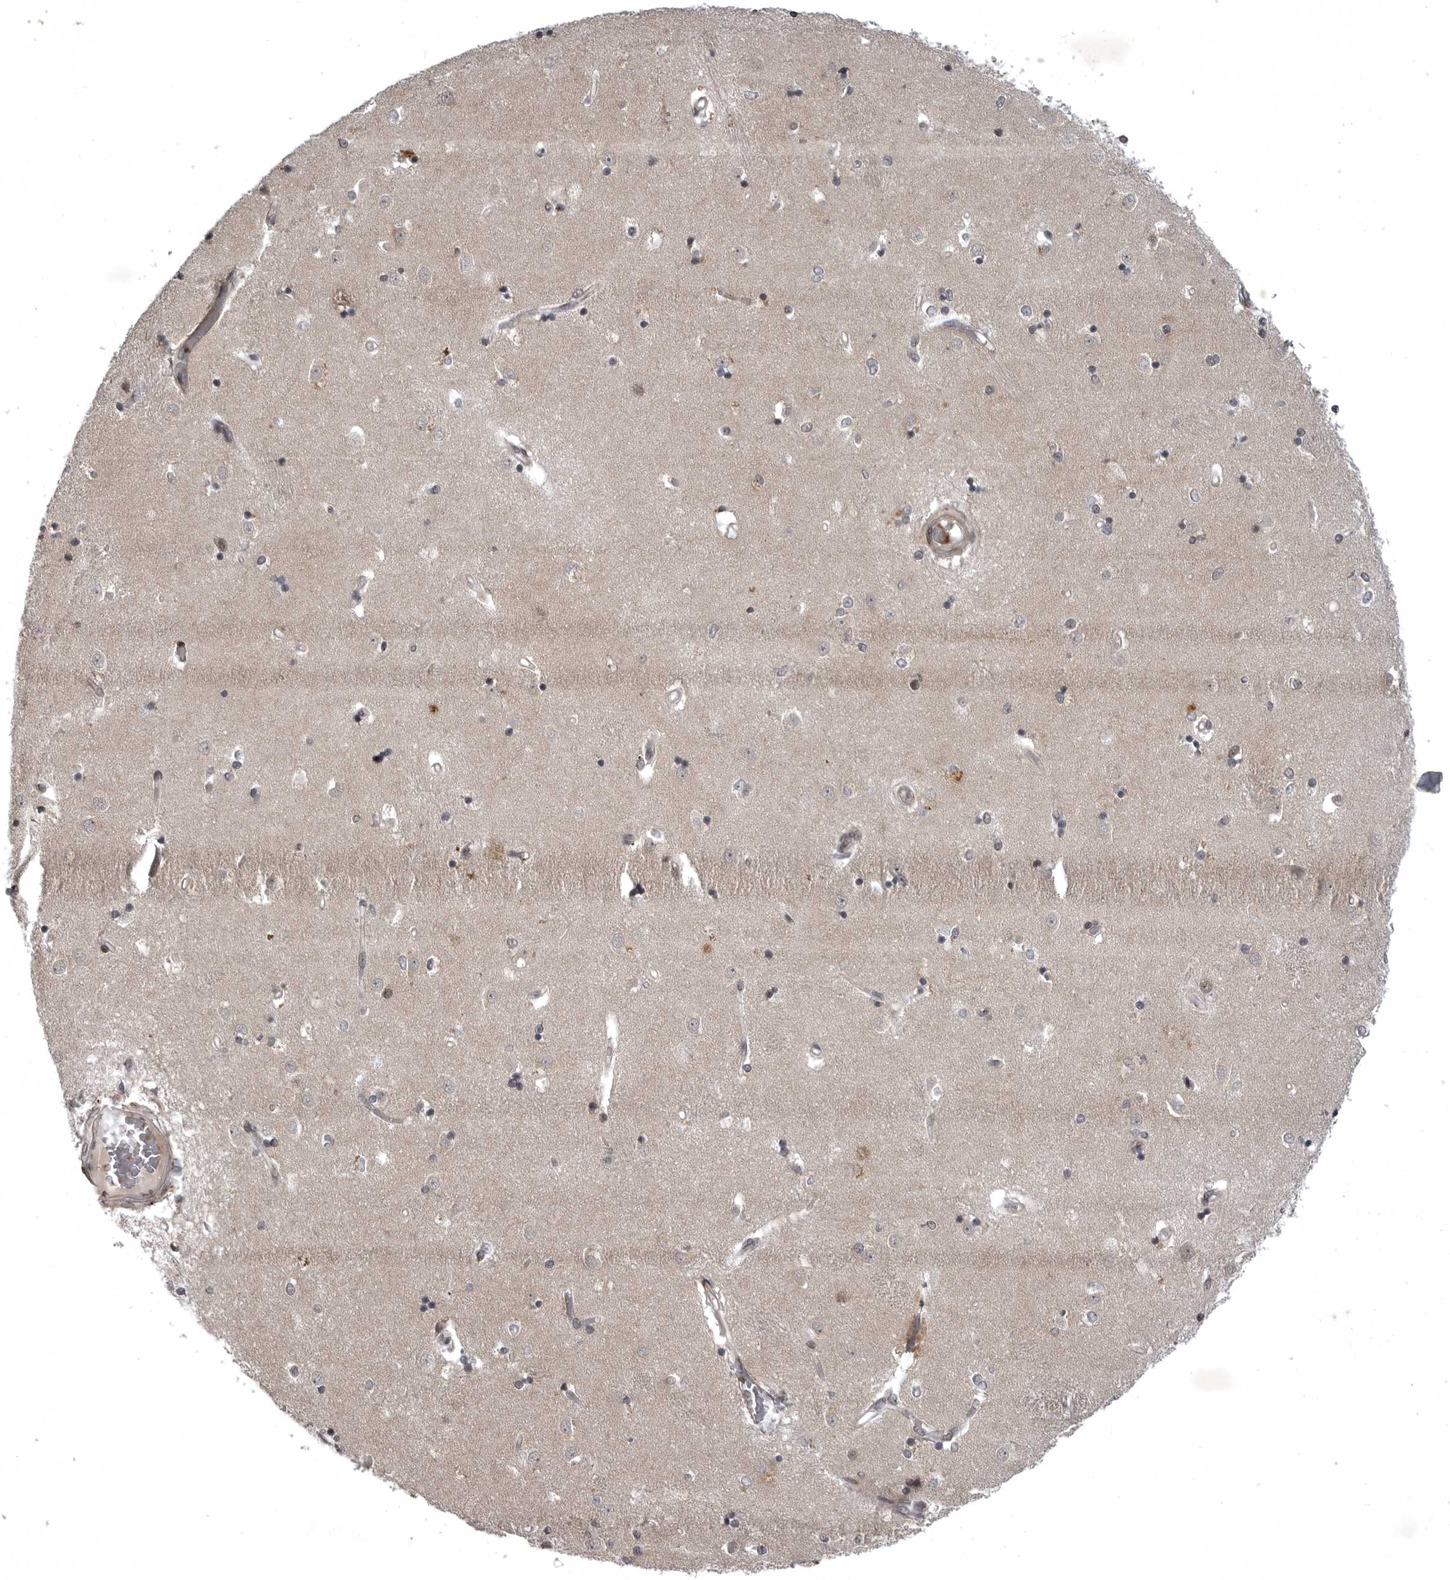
{"staining": {"intensity": "weak", "quantity": "<25%", "location": "nuclear"}, "tissue": "caudate", "cell_type": "Glial cells", "image_type": "normal", "snomed": [{"axis": "morphology", "description": "Normal tissue, NOS"}, {"axis": "topography", "description": "Lateral ventricle wall"}], "caption": "High power microscopy image of an IHC photomicrograph of benign caudate, revealing no significant staining in glial cells.", "gene": "SNX16", "patient": {"sex": "male", "age": 45}}